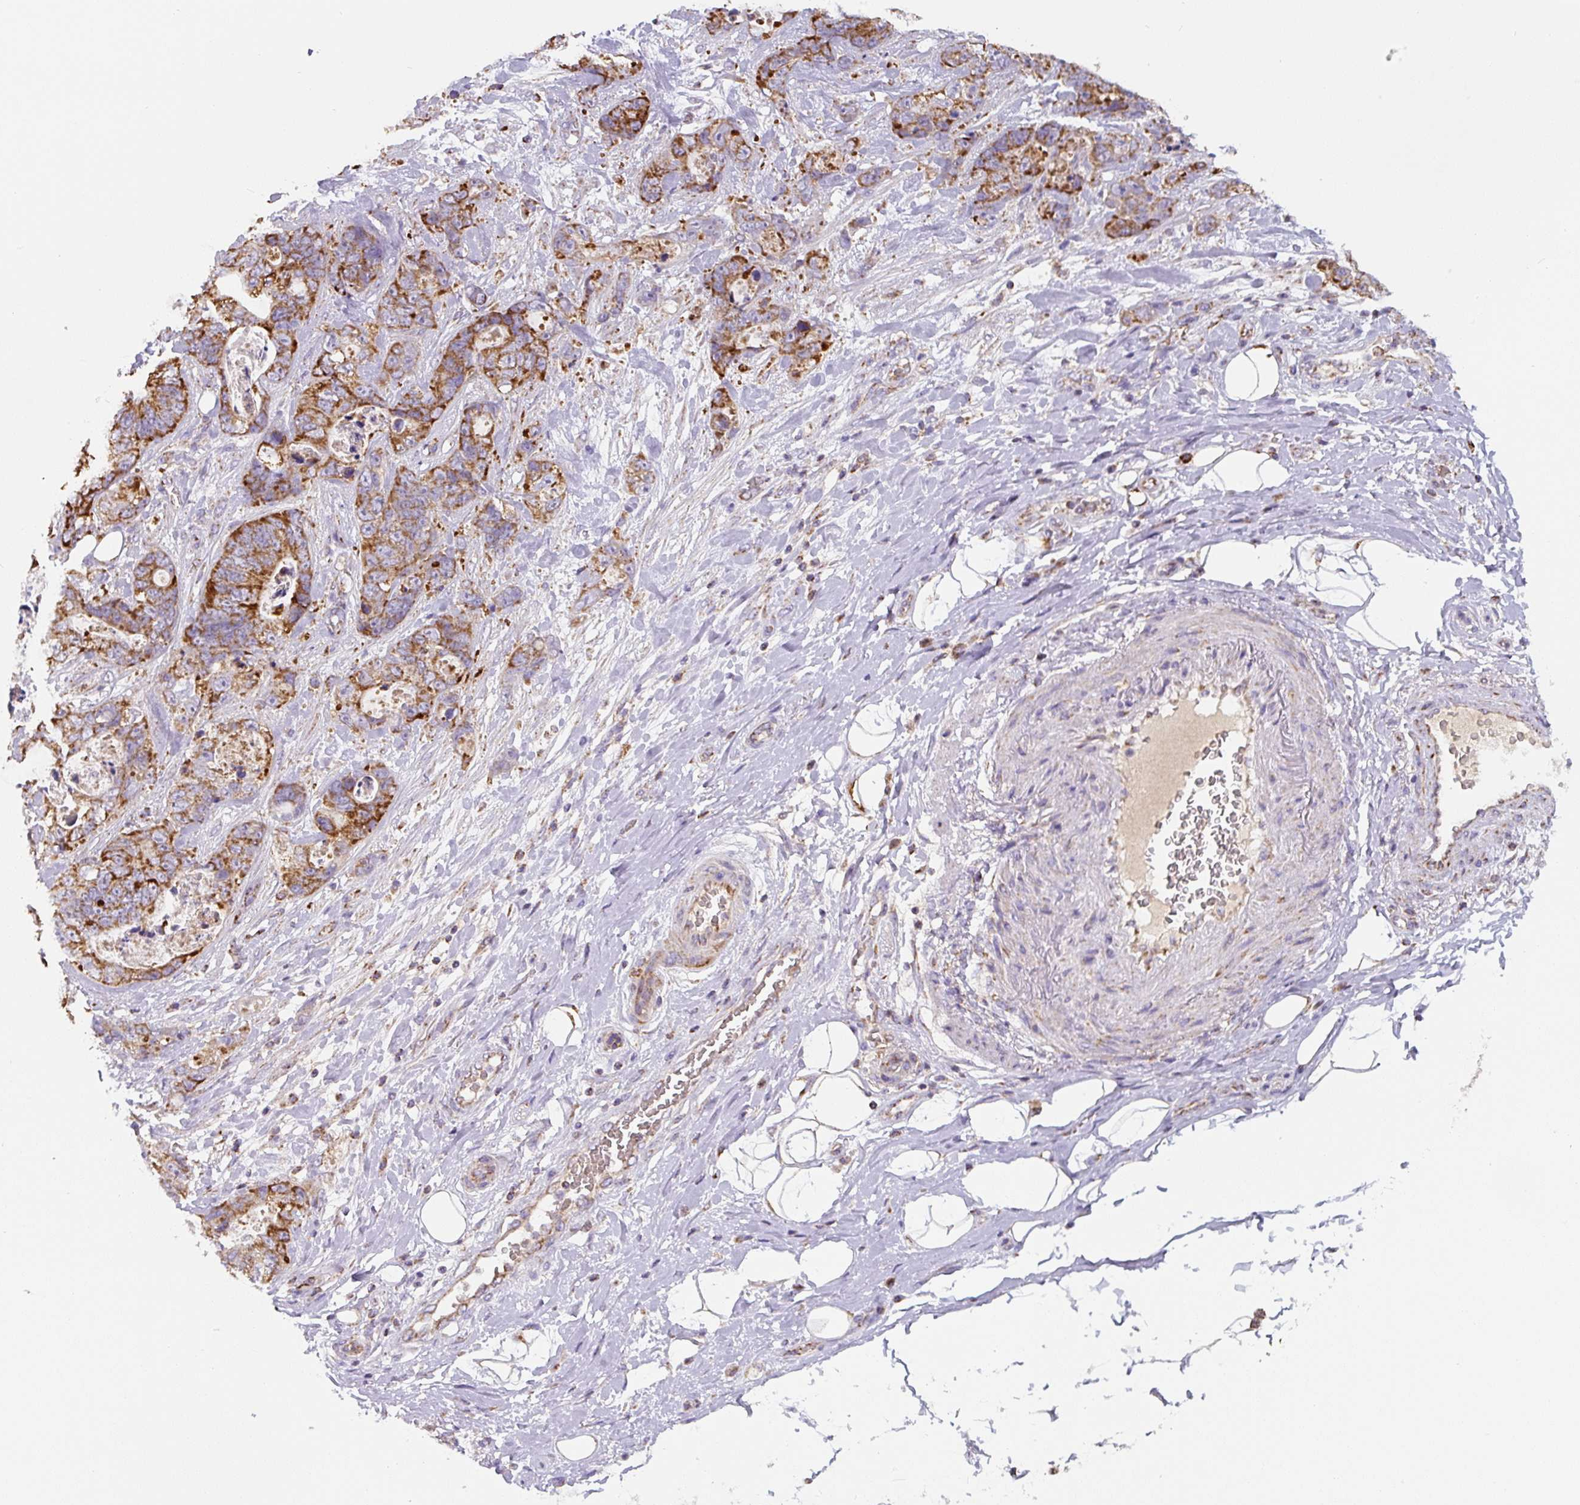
{"staining": {"intensity": "strong", "quantity": ">75%", "location": "cytoplasmic/membranous"}, "tissue": "stomach cancer", "cell_type": "Tumor cells", "image_type": "cancer", "snomed": [{"axis": "morphology", "description": "Normal tissue, NOS"}, {"axis": "morphology", "description": "Adenocarcinoma, NOS"}, {"axis": "topography", "description": "Stomach"}], "caption": "The image reveals staining of adenocarcinoma (stomach), revealing strong cytoplasmic/membranous protein staining (brown color) within tumor cells.", "gene": "MT-CO2", "patient": {"sex": "female", "age": 89}}